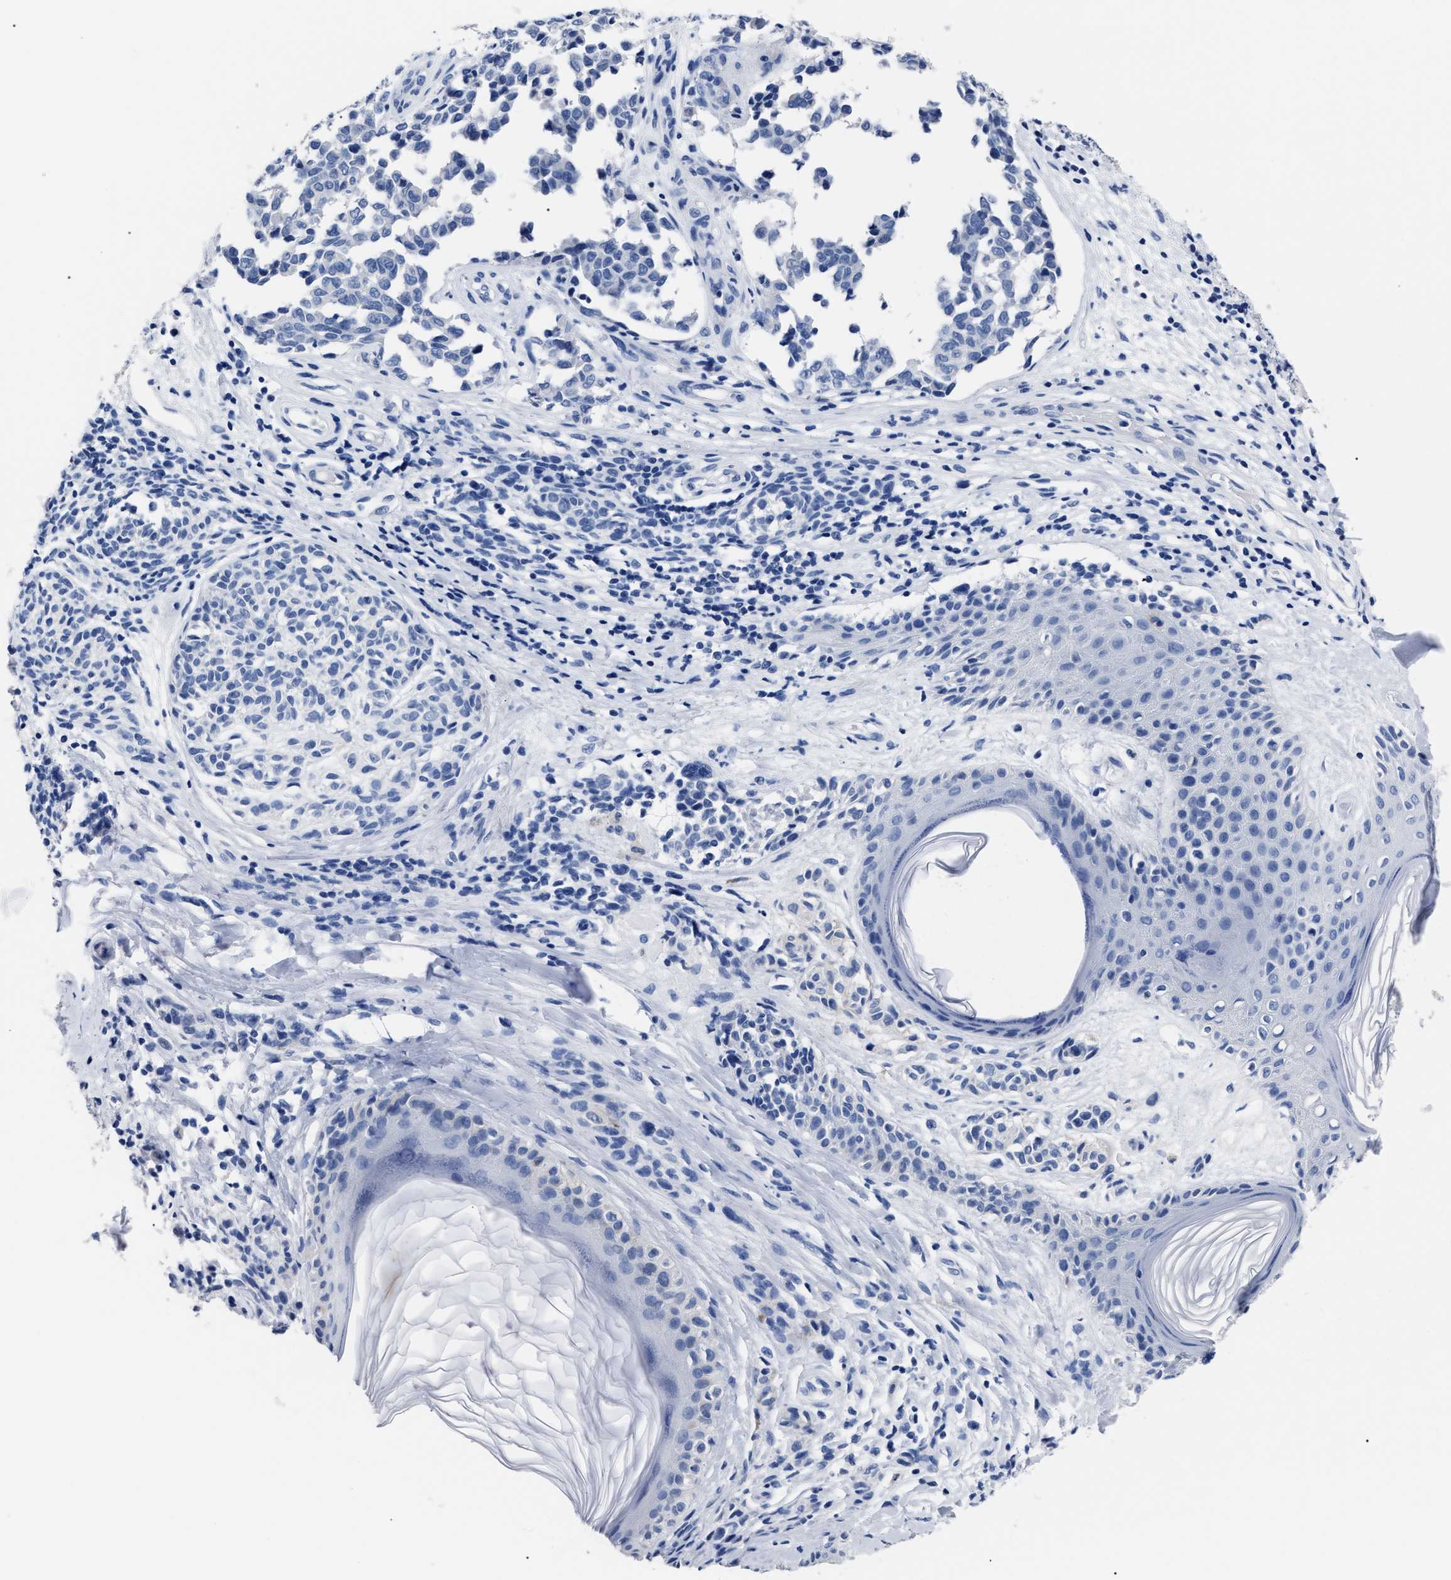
{"staining": {"intensity": "negative", "quantity": "none", "location": "none"}, "tissue": "melanoma", "cell_type": "Tumor cells", "image_type": "cancer", "snomed": [{"axis": "morphology", "description": "Malignant melanoma, NOS"}, {"axis": "topography", "description": "Skin"}], "caption": "There is no significant staining in tumor cells of melanoma.", "gene": "ALPG", "patient": {"sex": "female", "age": 64}}